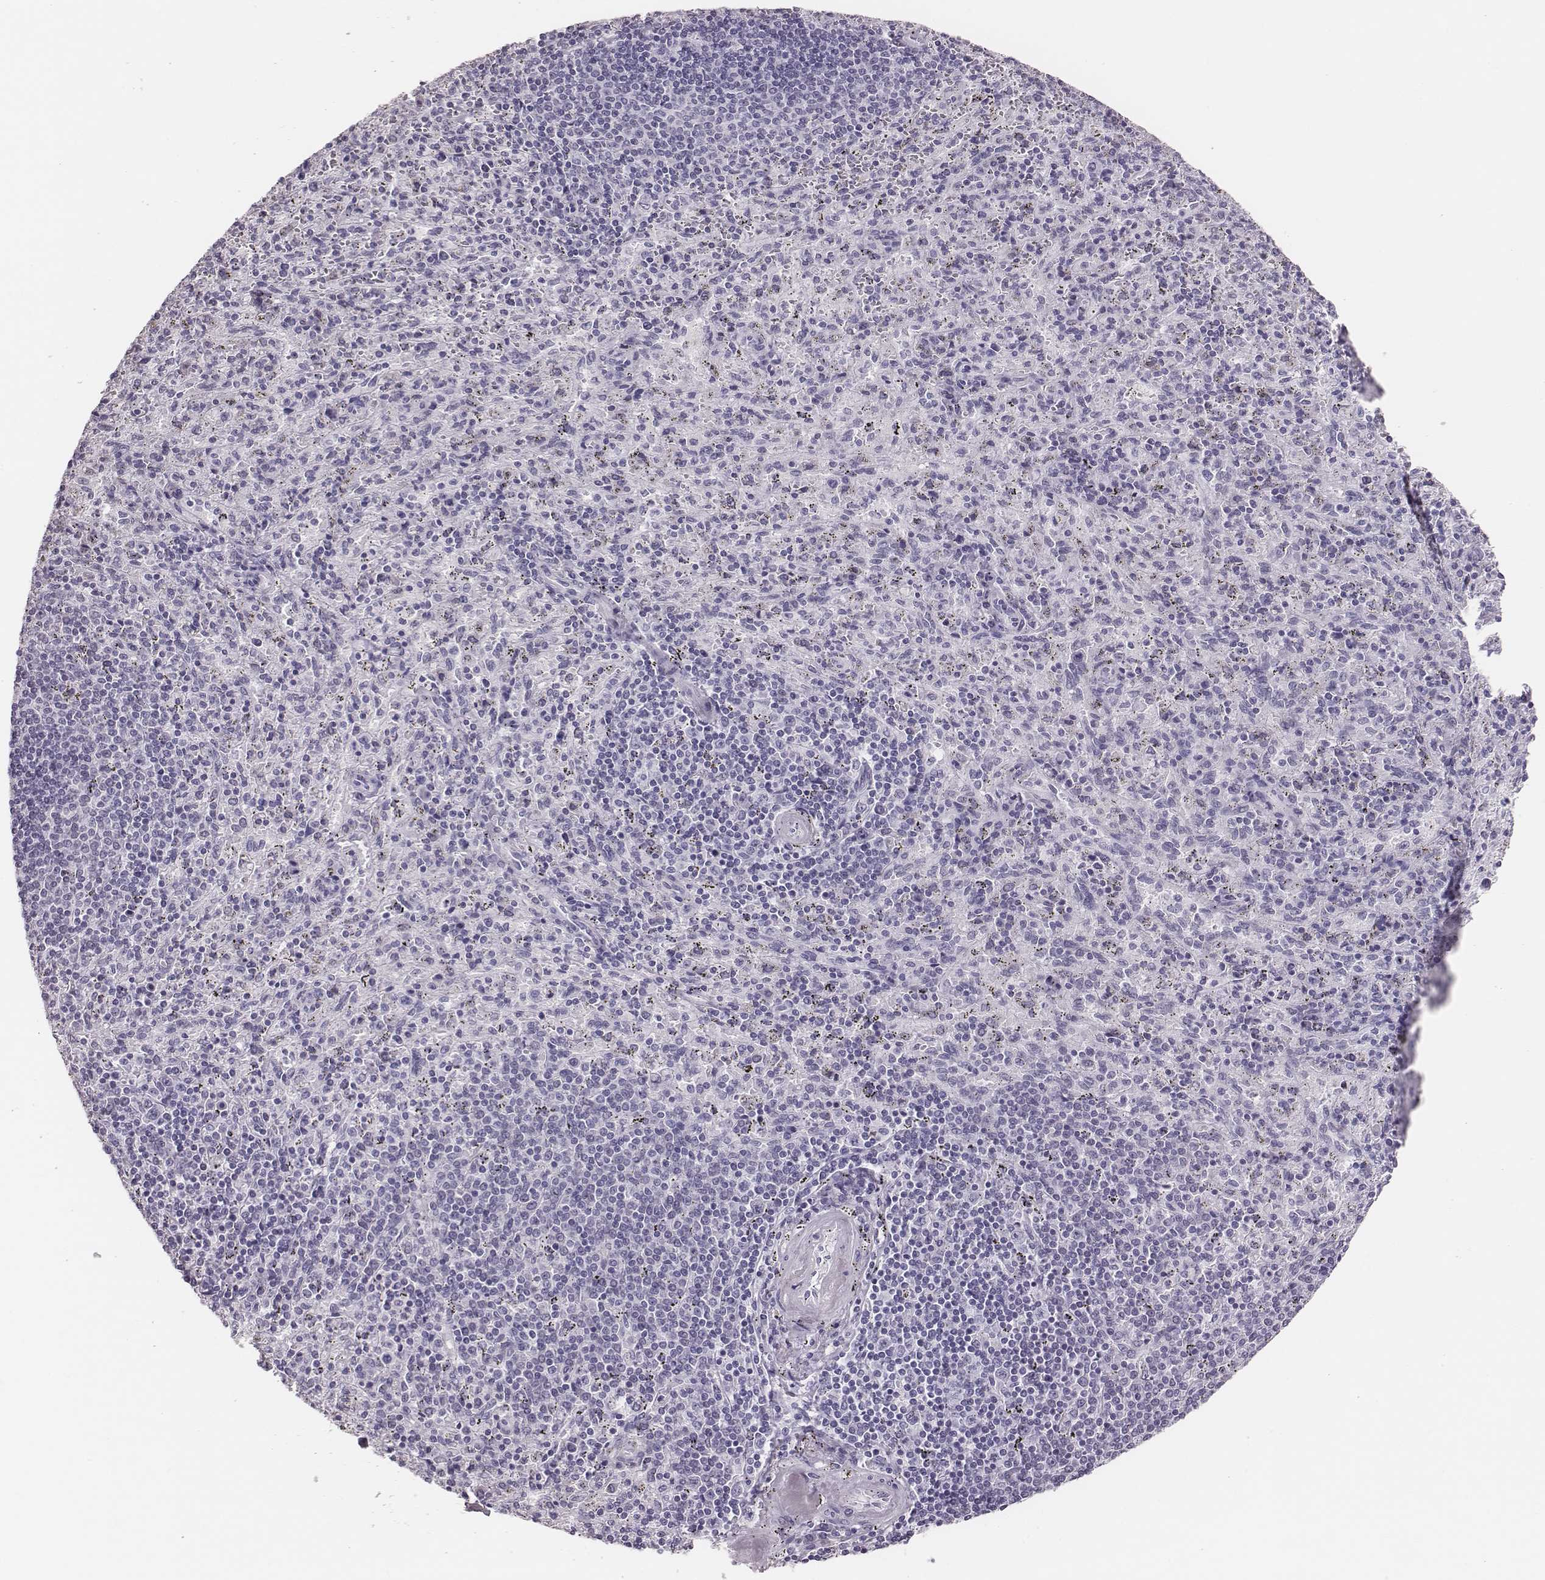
{"staining": {"intensity": "negative", "quantity": "none", "location": "none"}, "tissue": "spleen", "cell_type": "Cells in red pulp", "image_type": "normal", "snomed": [{"axis": "morphology", "description": "Normal tissue, NOS"}, {"axis": "topography", "description": "Spleen"}], "caption": "Immunohistochemistry (IHC) histopathology image of benign spleen stained for a protein (brown), which exhibits no positivity in cells in red pulp. The staining was performed using DAB to visualize the protein expression in brown, while the nuclei were stained in blue with hematoxylin (Magnification: 20x).", "gene": "H1", "patient": {"sex": "male", "age": 57}}